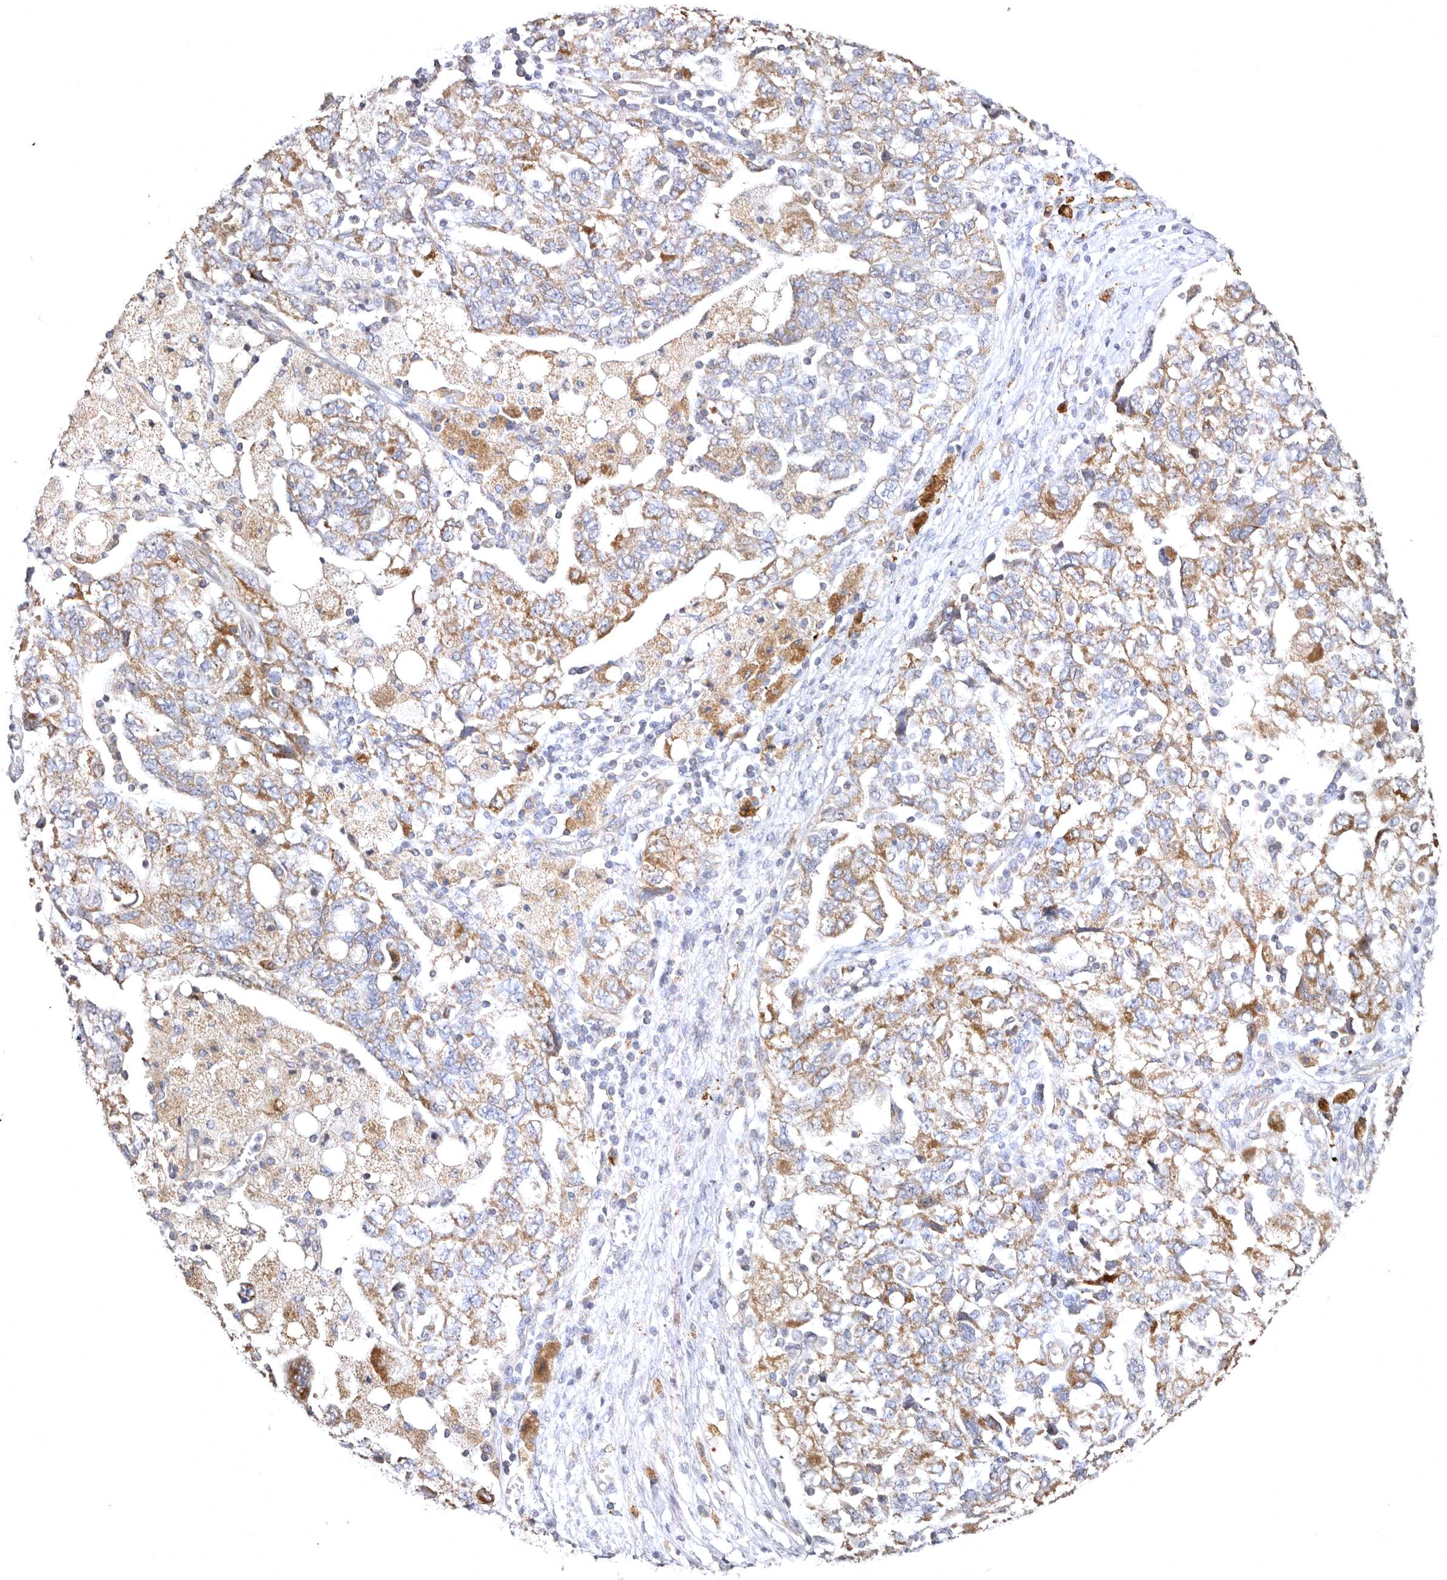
{"staining": {"intensity": "moderate", "quantity": ">75%", "location": "cytoplasmic/membranous"}, "tissue": "ovarian cancer", "cell_type": "Tumor cells", "image_type": "cancer", "snomed": [{"axis": "morphology", "description": "Carcinoma, NOS"}, {"axis": "morphology", "description": "Cystadenocarcinoma, serous, NOS"}, {"axis": "topography", "description": "Ovary"}], "caption": "About >75% of tumor cells in human ovarian cancer (carcinoma) show moderate cytoplasmic/membranous protein positivity as visualized by brown immunohistochemical staining.", "gene": "BAIAP2L1", "patient": {"sex": "female", "age": 69}}